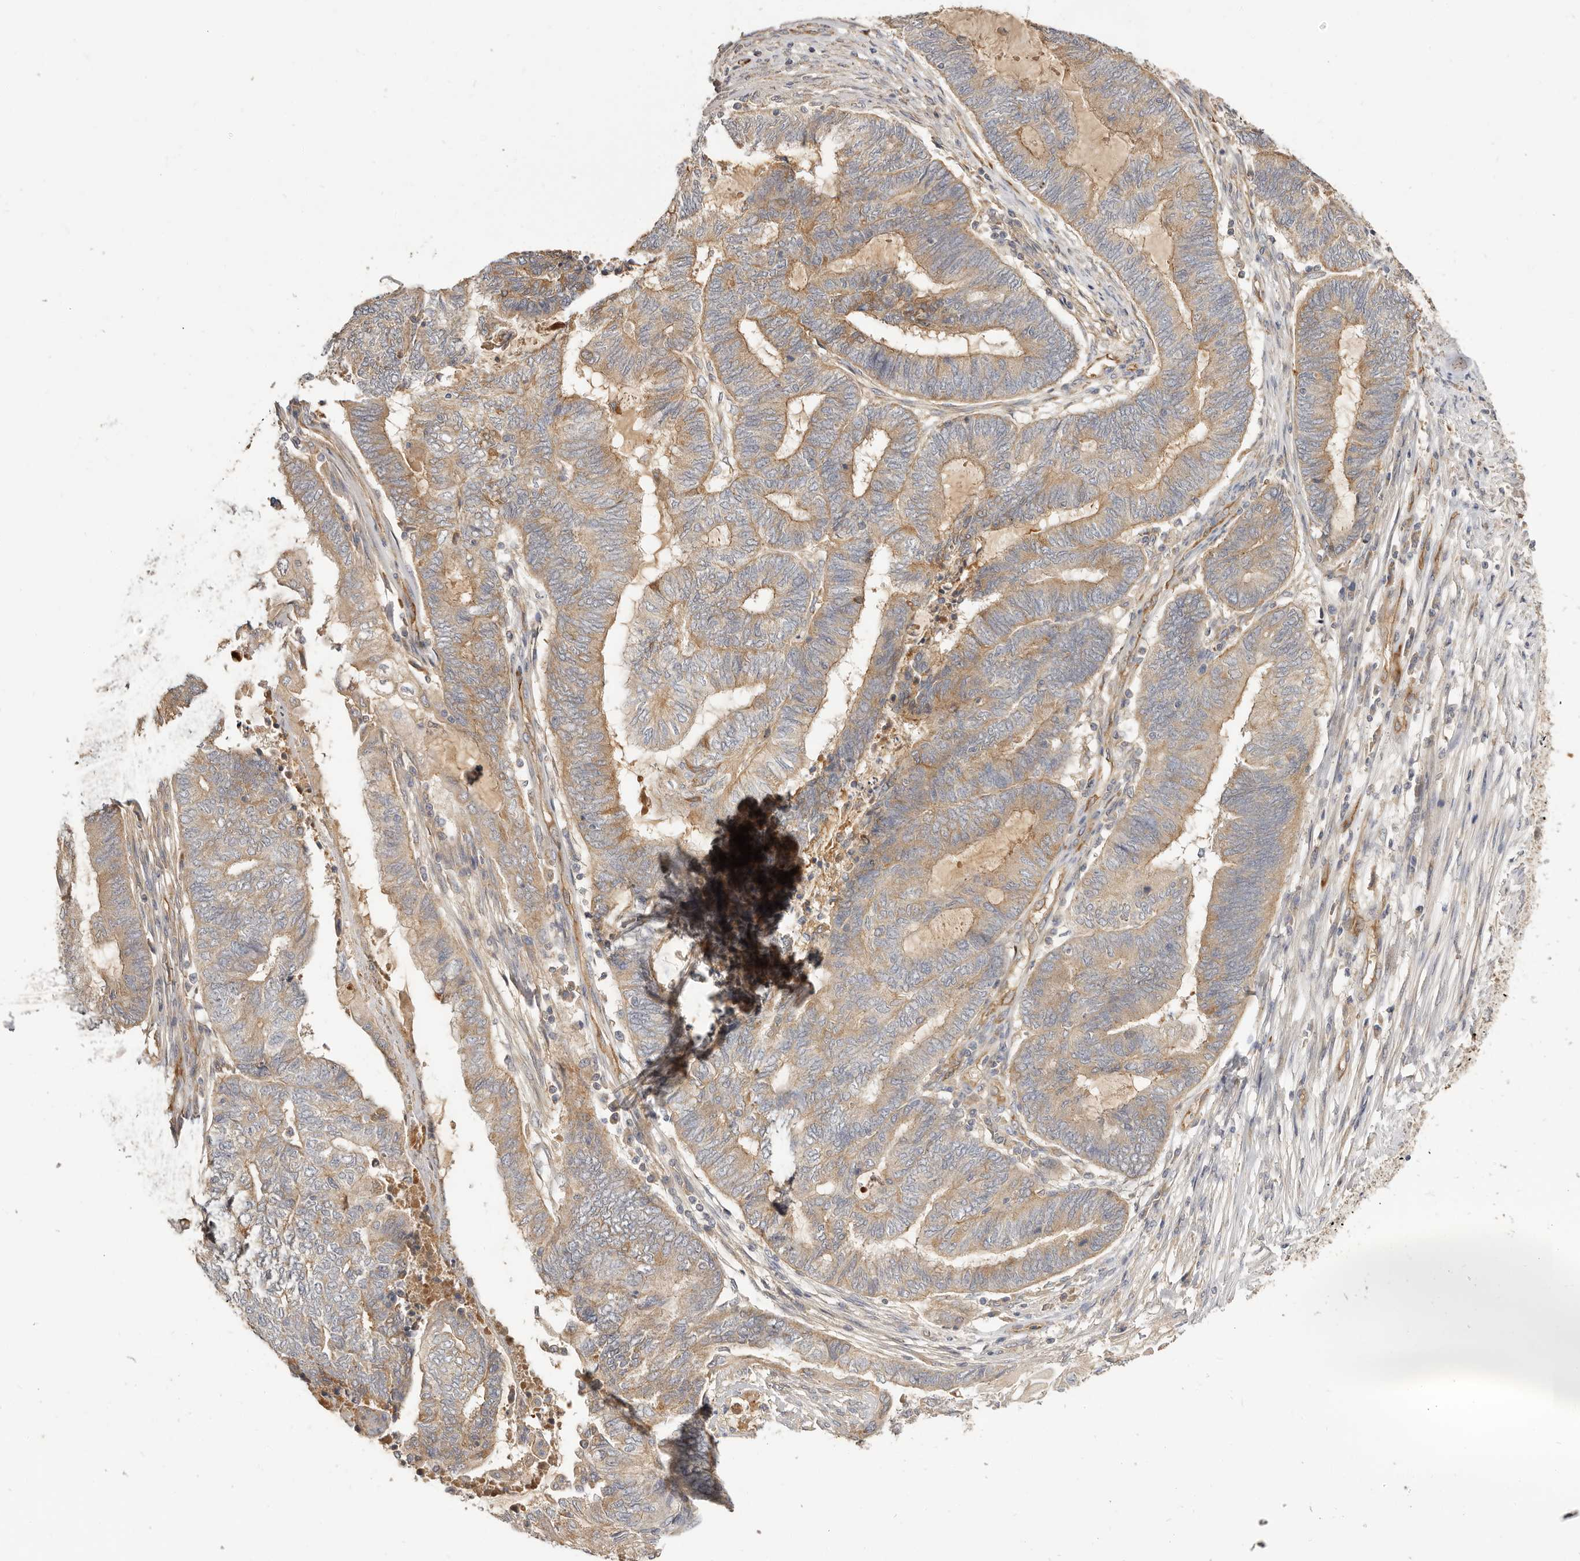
{"staining": {"intensity": "moderate", "quantity": ">75%", "location": "cytoplasmic/membranous"}, "tissue": "endometrial cancer", "cell_type": "Tumor cells", "image_type": "cancer", "snomed": [{"axis": "morphology", "description": "Adenocarcinoma, NOS"}, {"axis": "topography", "description": "Uterus"}, {"axis": "topography", "description": "Endometrium"}], "caption": "Adenocarcinoma (endometrial) stained with a brown dye displays moderate cytoplasmic/membranous positive positivity in approximately >75% of tumor cells.", "gene": "ADAMTS9", "patient": {"sex": "female", "age": 70}}